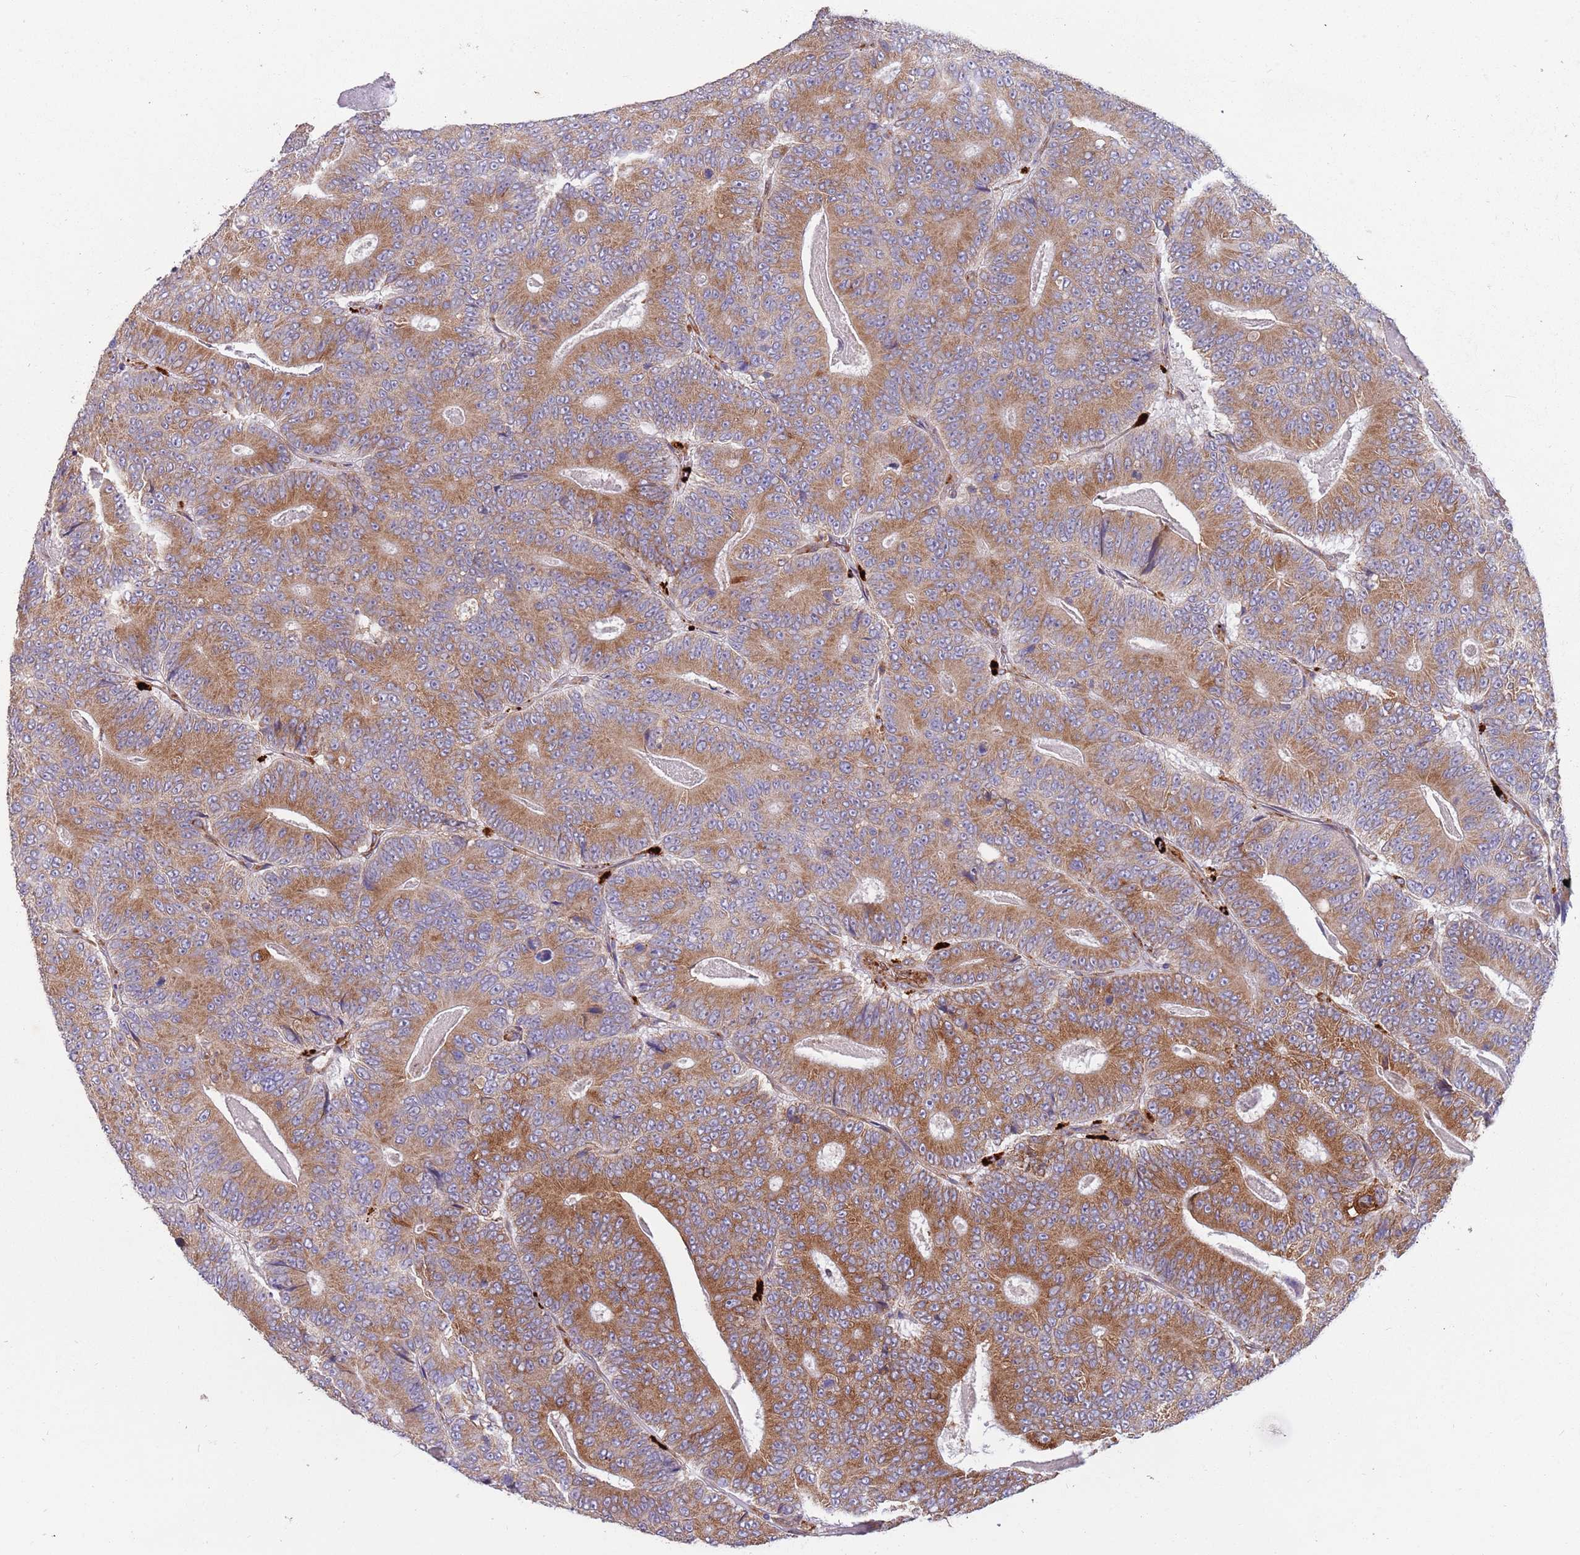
{"staining": {"intensity": "moderate", "quantity": ">75%", "location": "cytoplasmic/membranous"}, "tissue": "colorectal cancer", "cell_type": "Tumor cells", "image_type": "cancer", "snomed": [{"axis": "morphology", "description": "Adenocarcinoma, NOS"}, {"axis": "topography", "description": "Colon"}], "caption": "Protein staining shows moderate cytoplasmic/membranous expression in approximately >75% of tumor cells in adenocarcinoma (colorectal).", "gene": "ARMCX6", "patient": {"sex": "male", "age": 83}}